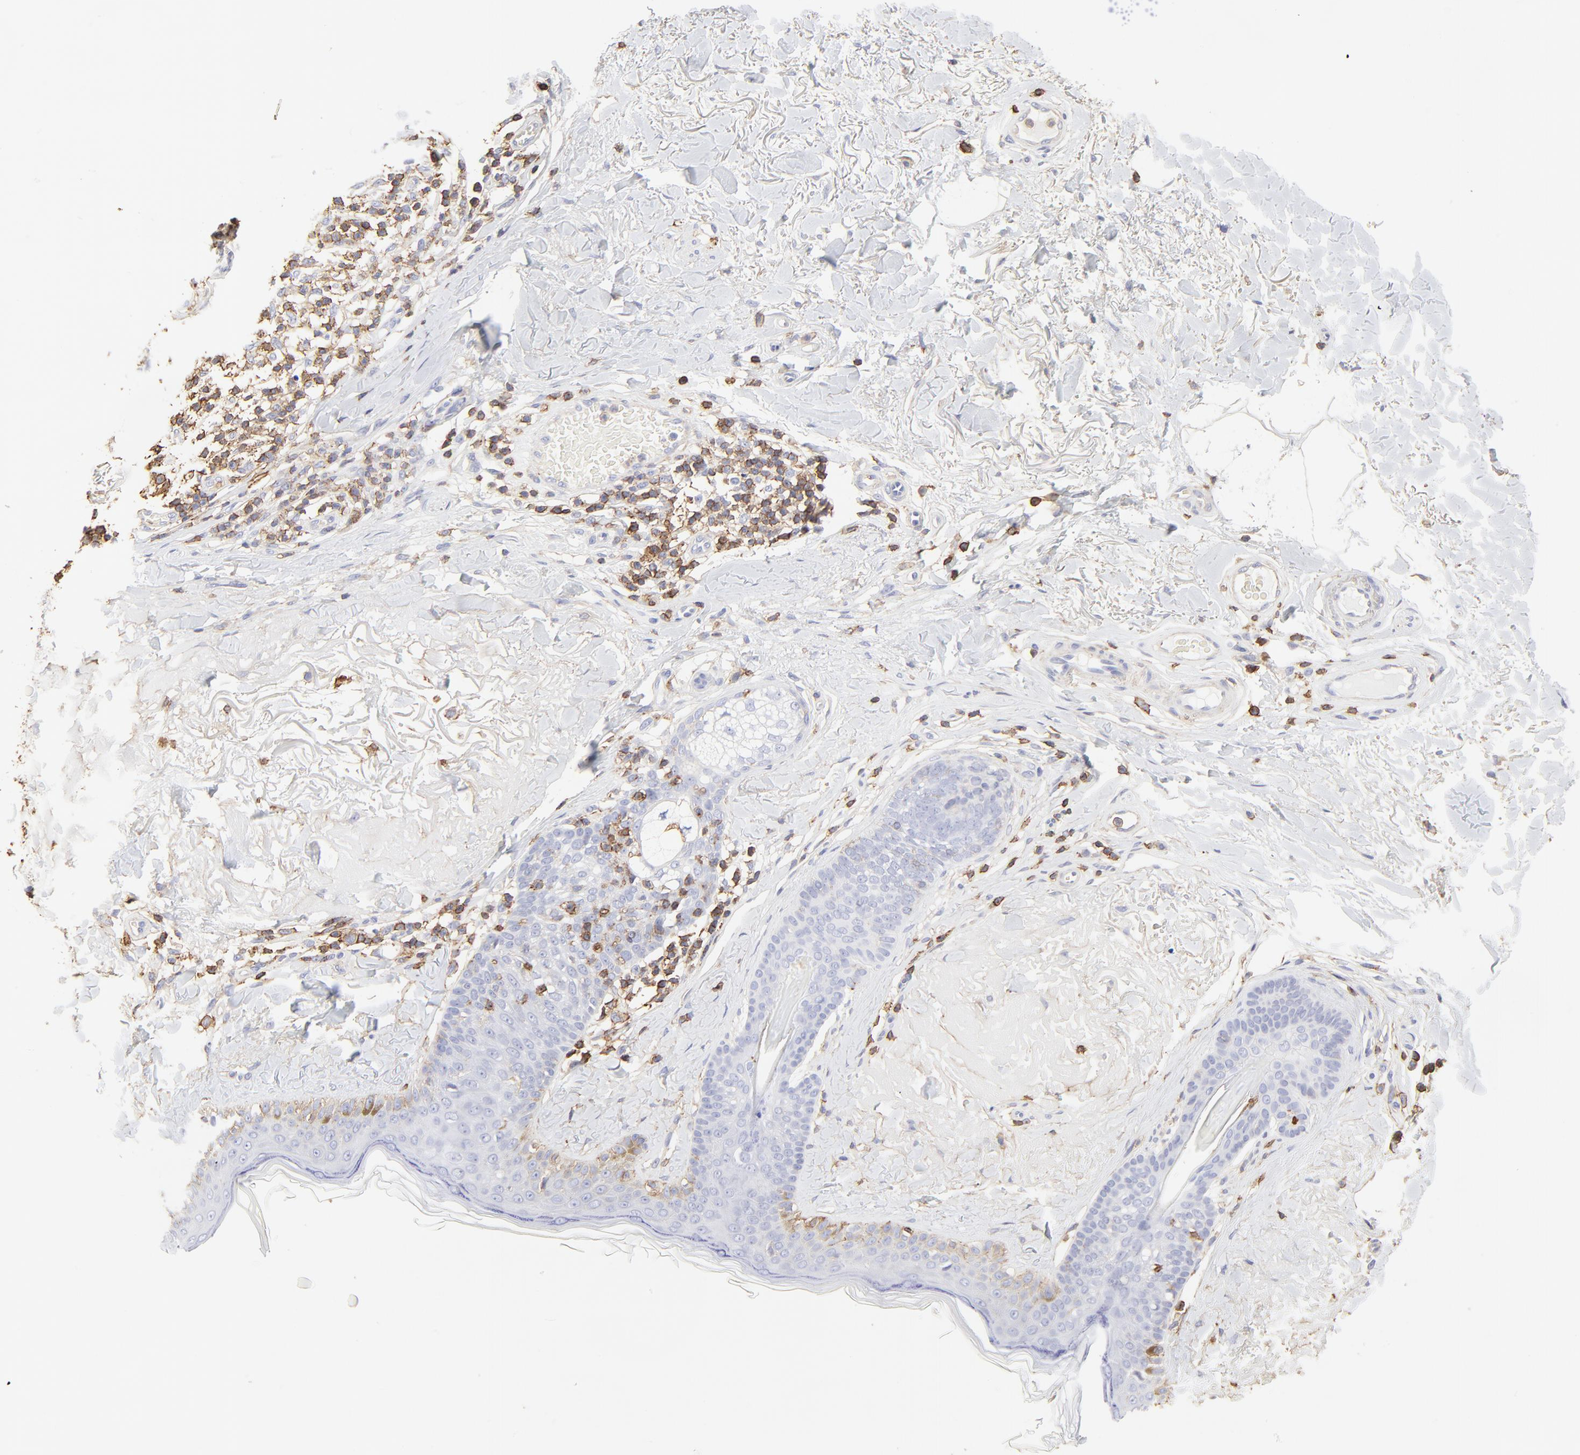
{"staining": {"intensity": "negative", "quantity": "none", "location": "none"}, "tissue": "skin cancer", "cell_type": "Tumor cells", "image_type": "cancer", "snomed": [{"axis": "morphology", "description": "Normal tissue, NOS"}, {"axis": "morphology", "description": "Basal cell carcinoma"}, {"axis": "topography", "description": "Skin"}], "caption": "This is a image of immunohistochemistry staining of basal cell carcinoma (skin), which shows no positivity in tumor cells. Brightfield microscopy of immunohistochemistry (IHC) stained with DAB (3,3'-diaminobenzidine) (brown) and hematoxylin (blue), captured at high magnification.", "gene": "ANXA6", "patient": {"sex": "female", "age": 70}}